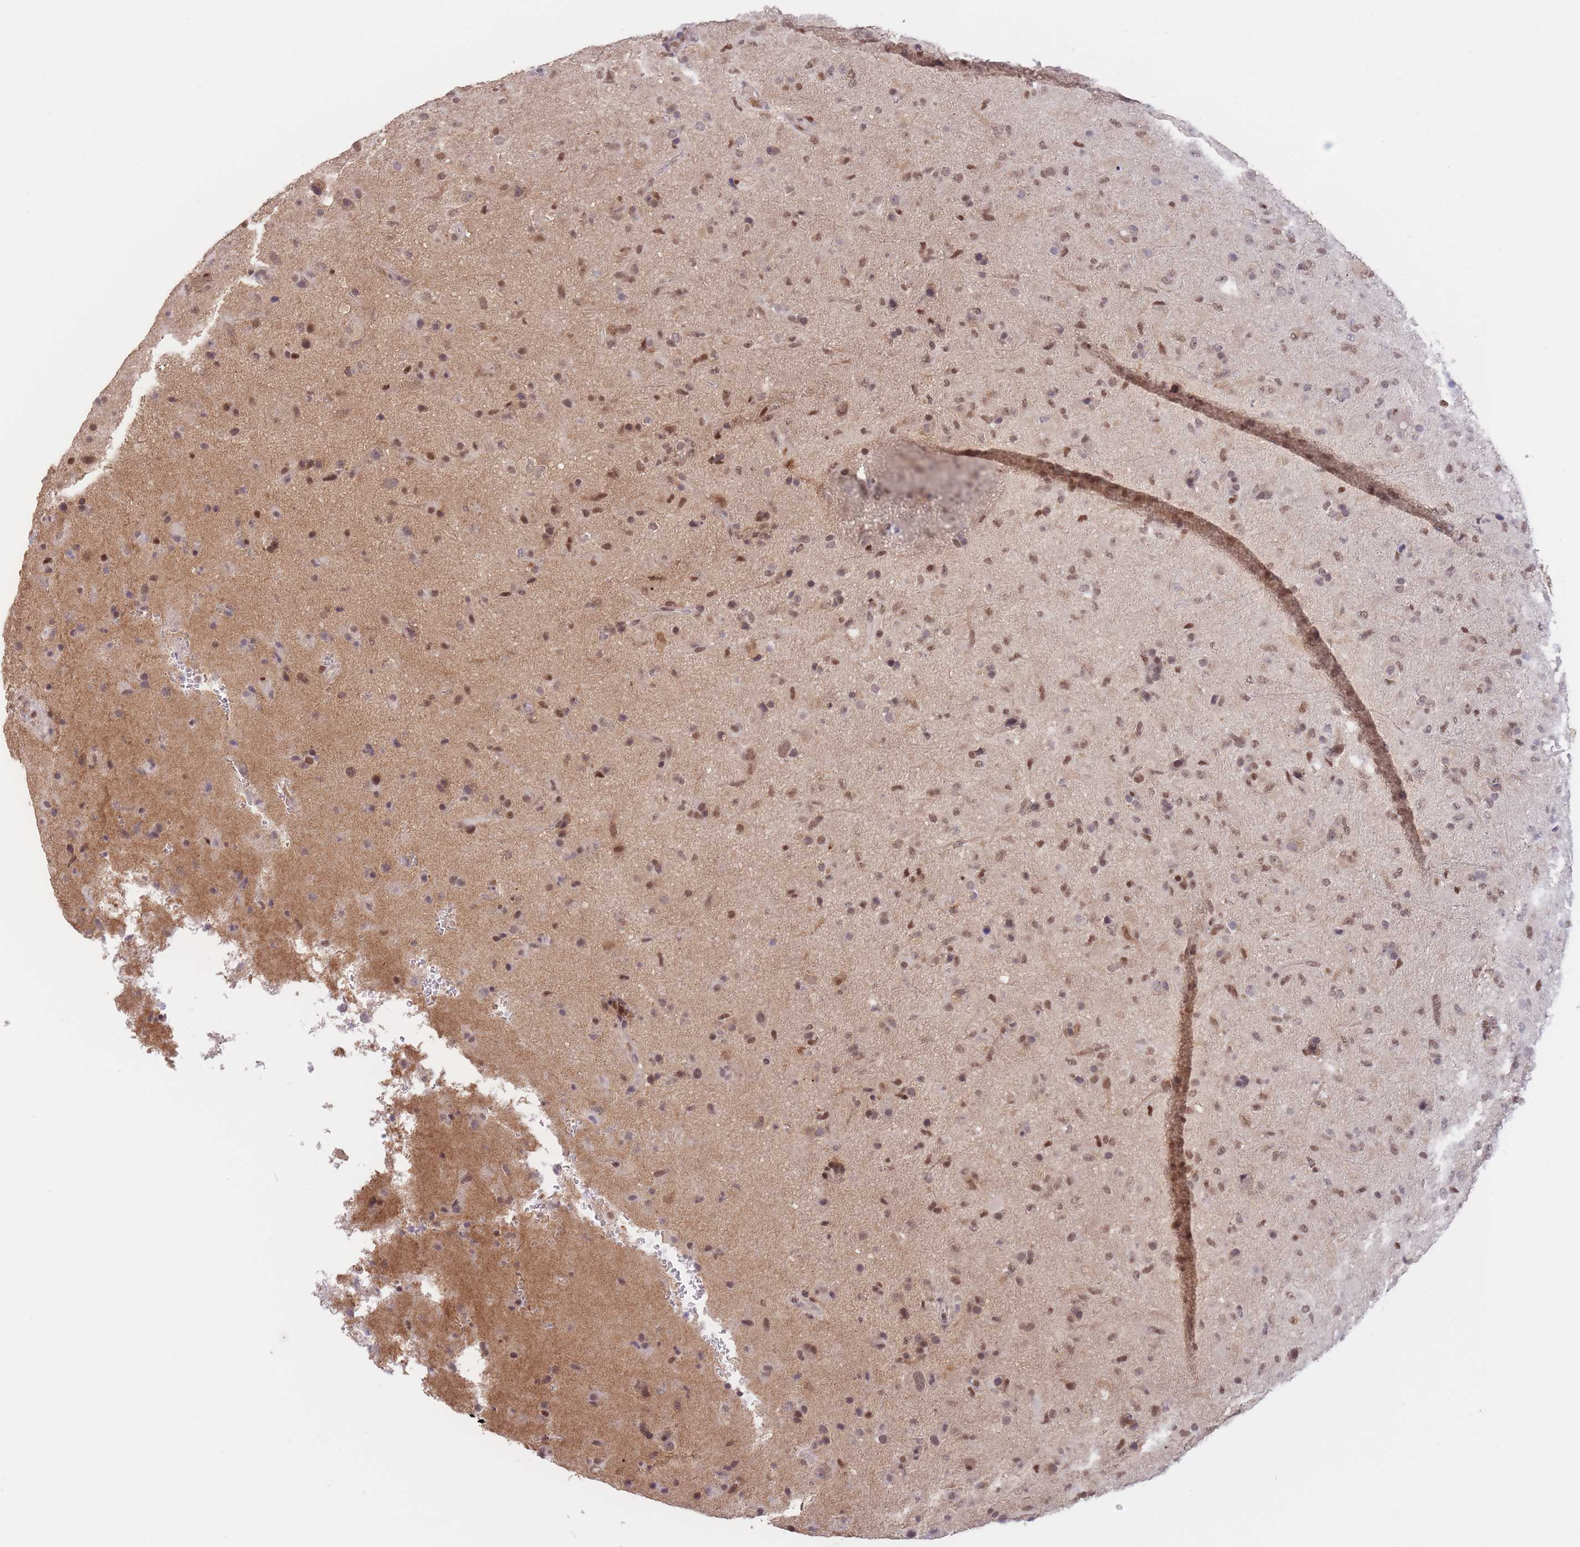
{"staining": {"intensity": "moderate", "quantity": ">75%", "location": "nuclear"}, "tissue": "glioma", "cell_type": "Tumor cells", "image_type": "cancer", "snomed": [{"axis": "morphology", "description": "Glioma, malignant, Low grade"}, {"axis": "topography", "description": "Brain"}], "caption": "Tumor cells exhibit moderate nuclear expression in about >75% of cells in glioma.", "gene": "SMAD9", "patient": {"sex": "male", "age": 65}}